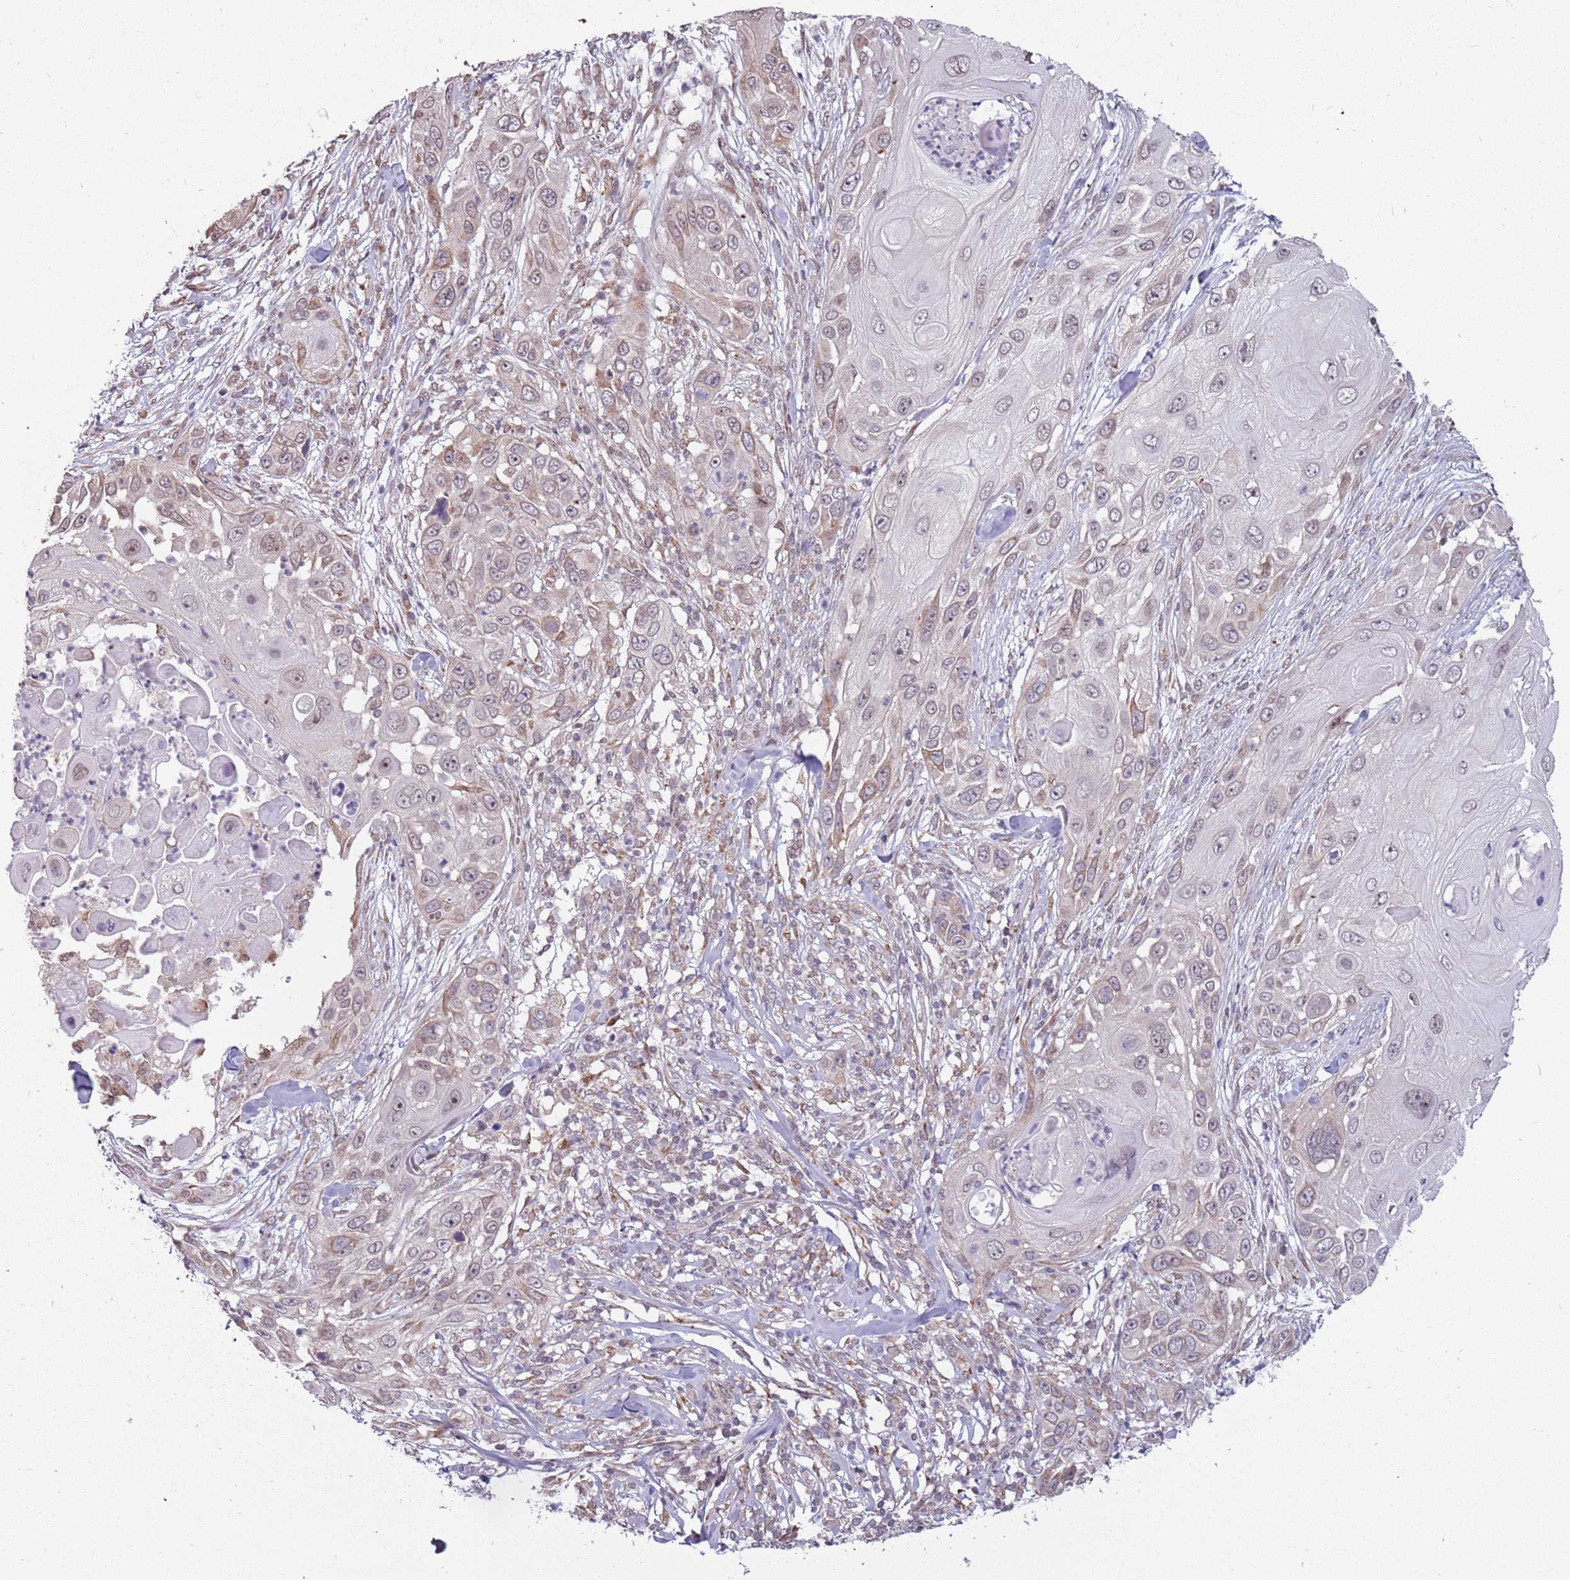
{"staining": {"intensity": "weak", "quantity": "<25%", "location": "nuclear"}, "tissue": "skin cancer", "cell_type": "Tumor cells", "image_type": "cancer", "snomed": [{"axis": "morphology", "description": "Squamous cell carcinoma, NOS"}, {"axis": "topography", "description": "Skin"}], "caption": "A high-resolution photomicrograph shows immunohistochemistry staining of skin cancer, which demonstrates no significant positivity in tumor cells. (DAB (3,3'-diaminobenzidine) IHC visualized using brightfield microscopy, high magnification).", "gene": "BARD1", "patient": {"sex": "female", "age": 44}}